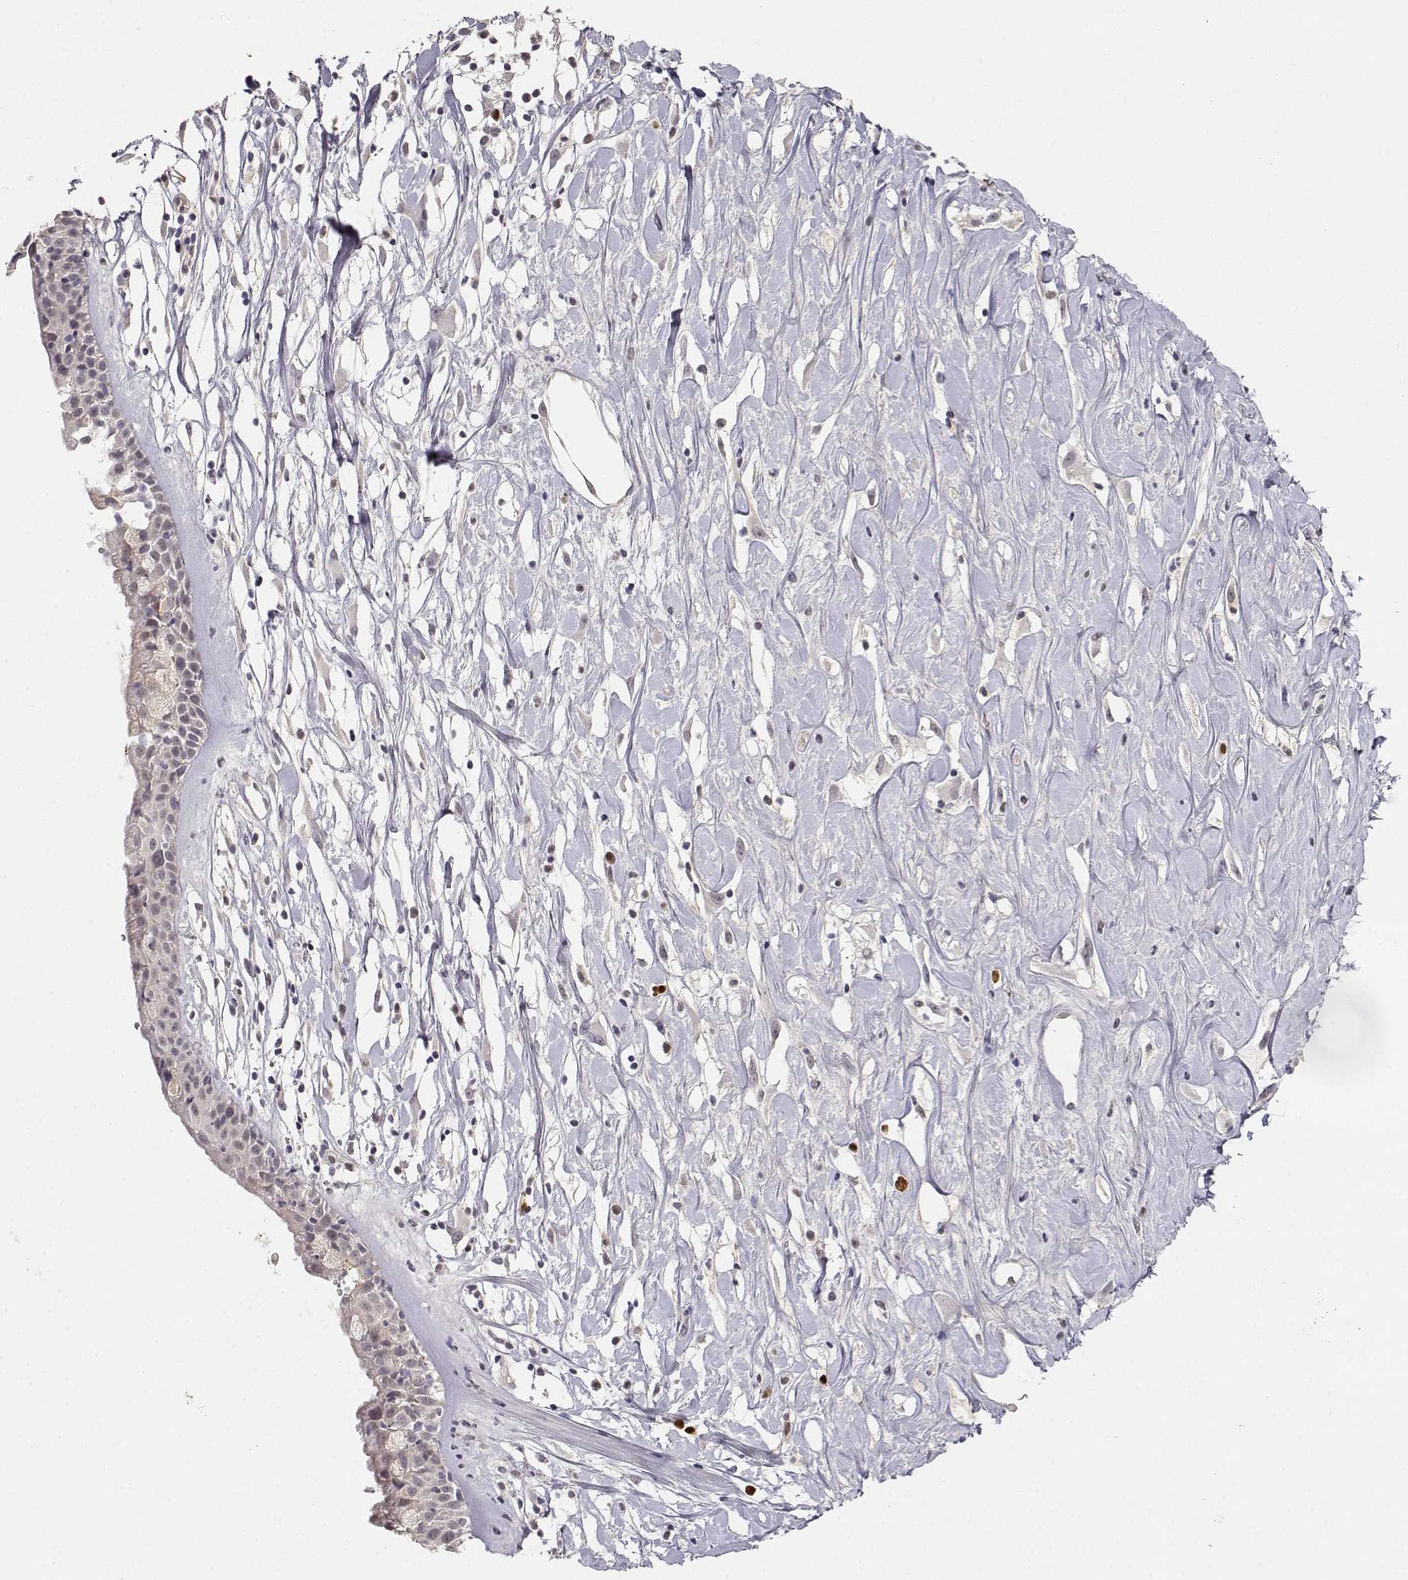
{"staining": {"intensity": "weak", "quantity": "<25%", "location": "cytoplasmic/membranous"}, "tissue": "nasopharynx", "cell_type": "Respiratory epithelial cells", "image_type": "normal", "snomed": [{"axis": "morphology", "description": "Normal tissue, NOS"}, {"axis": "topography", "description": "Nasopharynx"}], "caption": "Immunohistochemistry (IHC) image of benign nasopharynx: human nasopharynx stained with DAB (3,3'-diaminobenzidine) demonstrates no significant protein staining in respiratory epithelial cells.", "gene": "EAF2", "patient": {"sex": "female", "age": 85}}